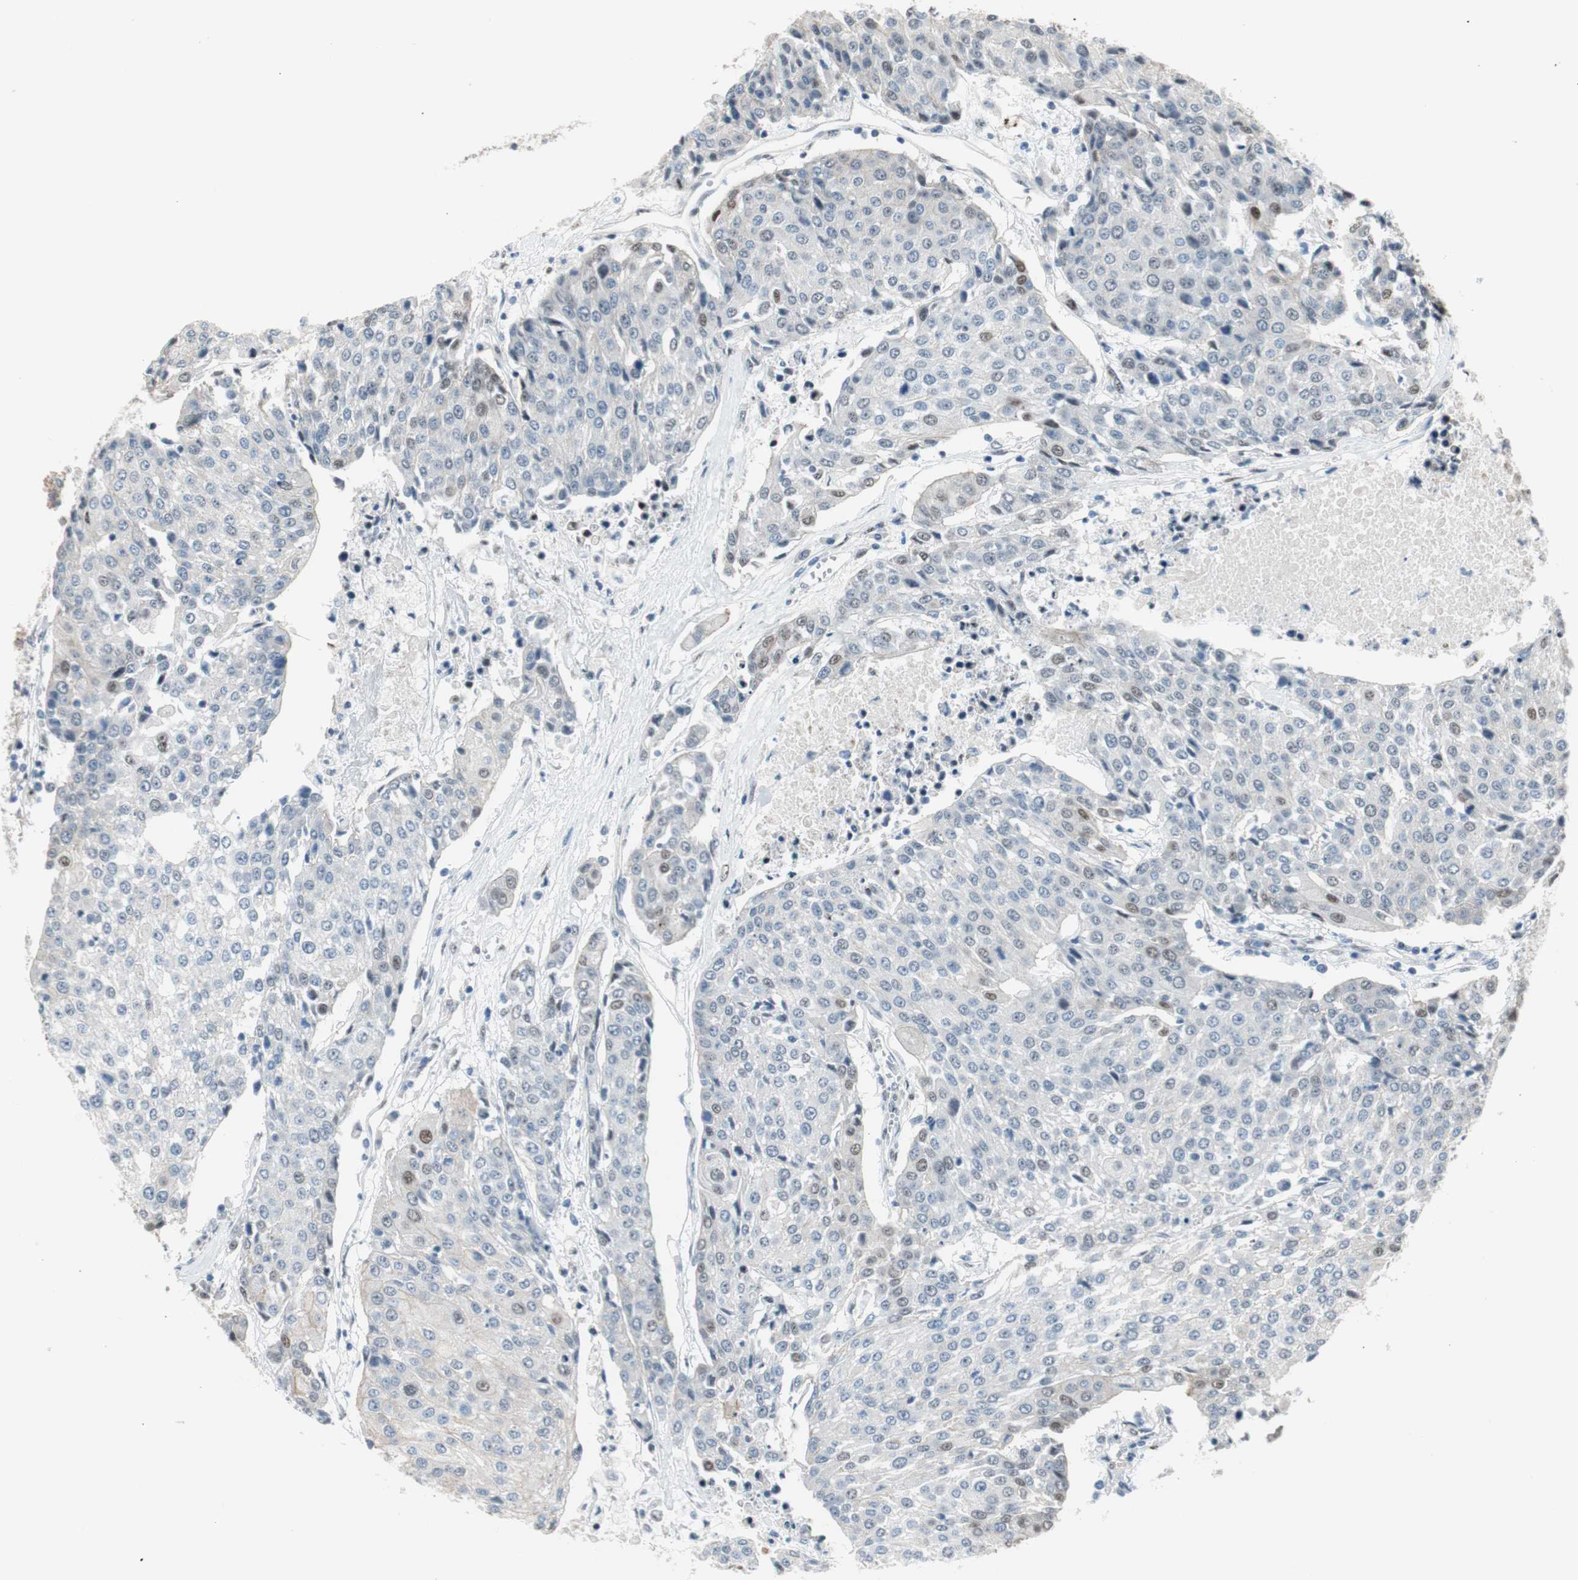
{"staining": {"intensity": "negative", "quantity": "none", "location": "none"}, "tissue": "urothelial cancer", "cell_type": "Tumor cells", "image_type": "cancer", "snomed": [{"axis": "morphology", "description": "Urothelial carcinoma, High grade"}, {"axis": "topography", "description": "Urinary bladder"}], "caption": "Immunohistochemistry (IHC) histopathology image of high-grade urothelial carcinoma stained for a protein (brown), which reveals no expression in tumor cells.", "gene": "PML", "patient": {"sex": "female", "age": 85}}